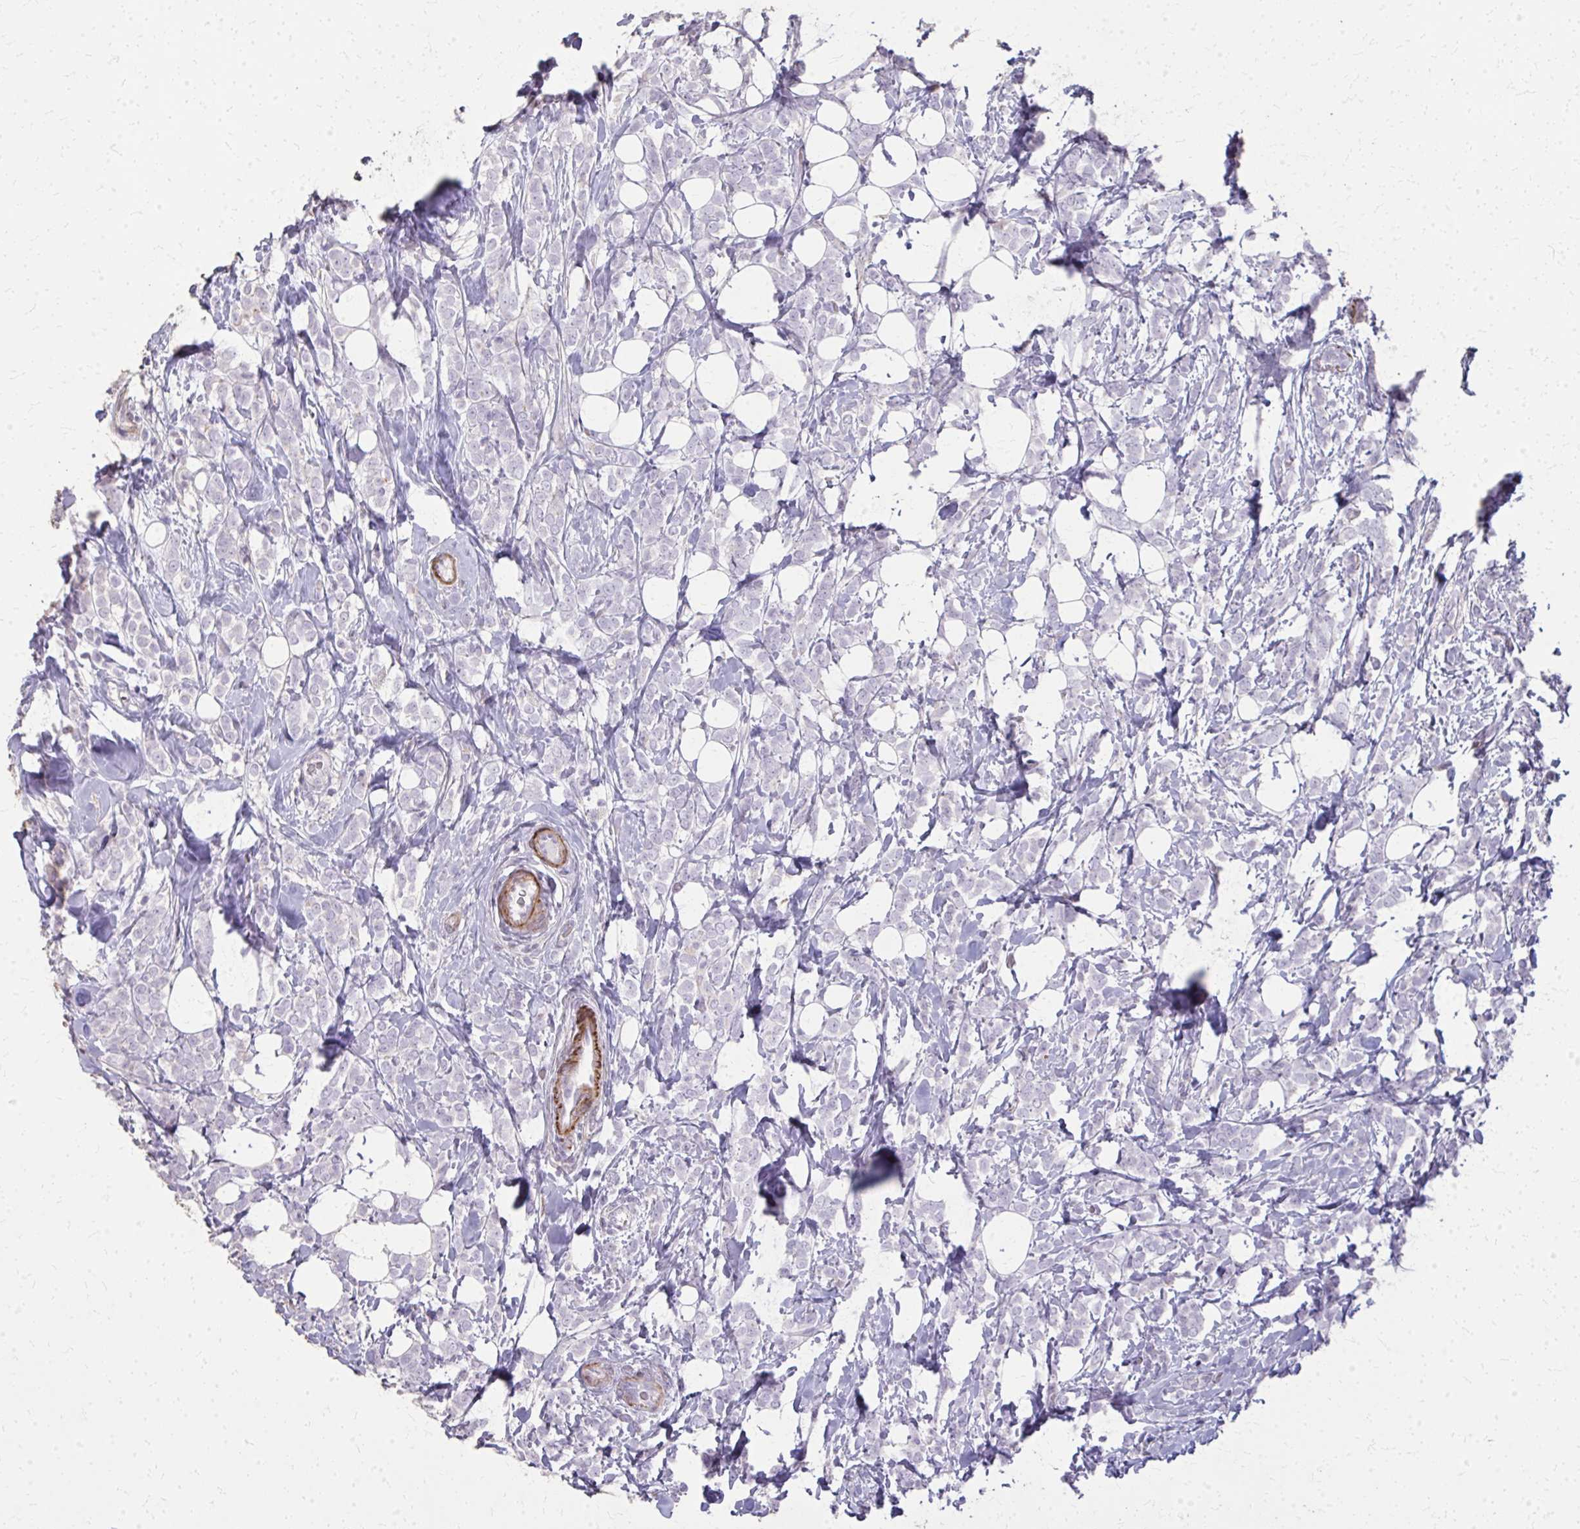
{"staining": {"intensity": "negative", "quantity": "none", "location": "none"}, "tissue": "breast cancer", "cell_type": "Tumor cells", "image_type": "cancer", "snomed": [{"axis": "morphology", "description": "Lobular carcinoma"}, {"axis": "topography", "description": "Breast"}], "caption": "This is an immunohistochemistry image of human breast lobular carcinoma. There is no staining in tumor cells.", "gene": "TENM4", "patient": {"sex": "female", "age": 49}}